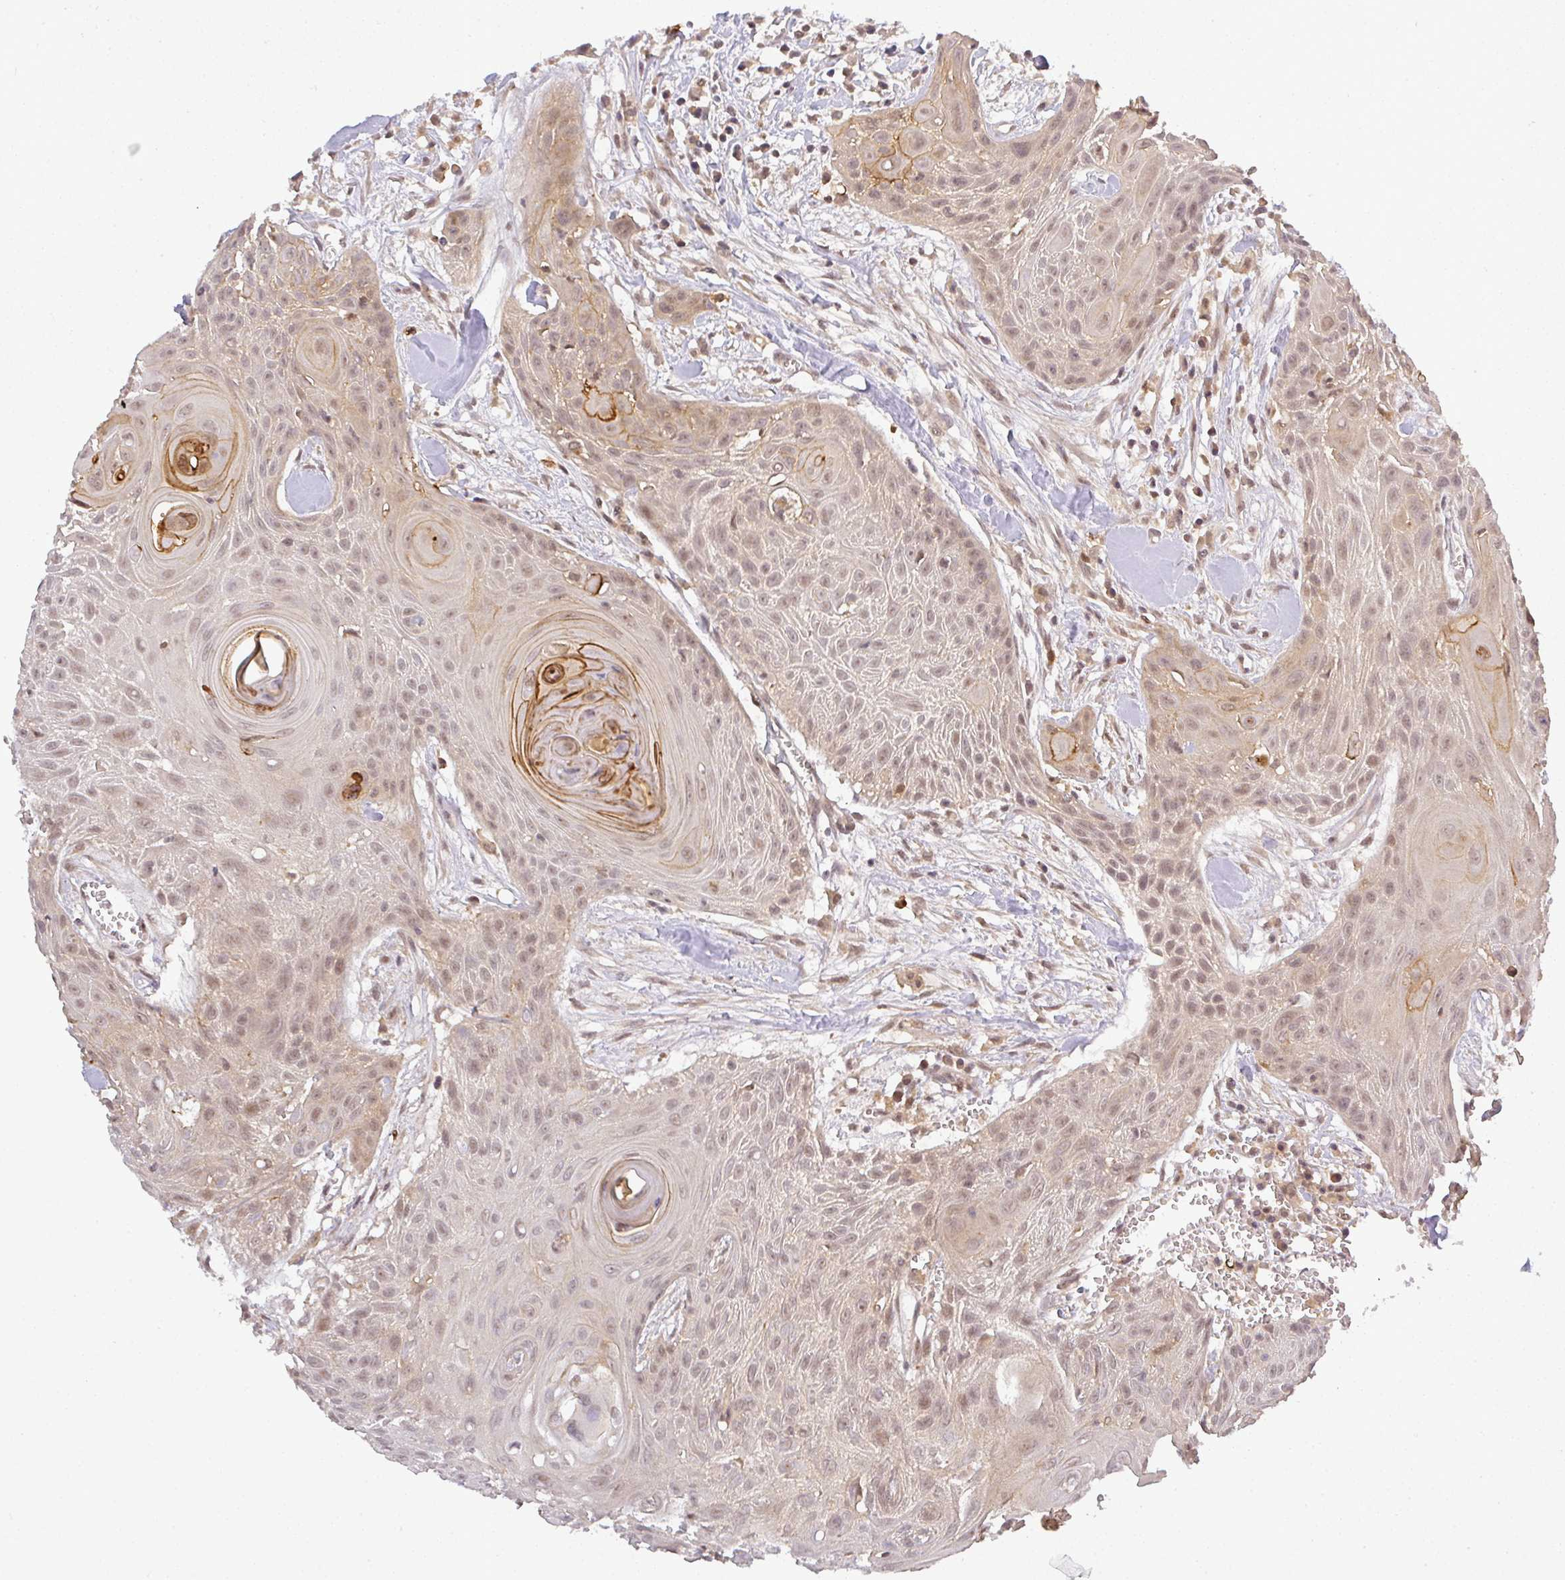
{"staining": {"intensity": "weak", "quantity": ">75%", "location": "cytoplasmic/membranous,nuclear"}, "tissue": "head and neck cancer", "cell_type": "Tumor cells", "image_type": "cancer", "snomed": [{"axis": "morphology", "description": "Squamous cell carcinoma, NOS"}, {"axis": "topography", "description": "Lymph node"}, {"axis": "topography", "description": "Salivary gland"}, {"axis": "topography", "description": "Head-Neck"}], "caption": "This image shows IHC staining of head and neck cancer (squamous cell carcinoma), with low weak cytoplasmic/membranous and nuclear positivity in about >75% of tumor cells.", "gene": "FAM153A", "patient": {"sex": "female", "age": 74}}